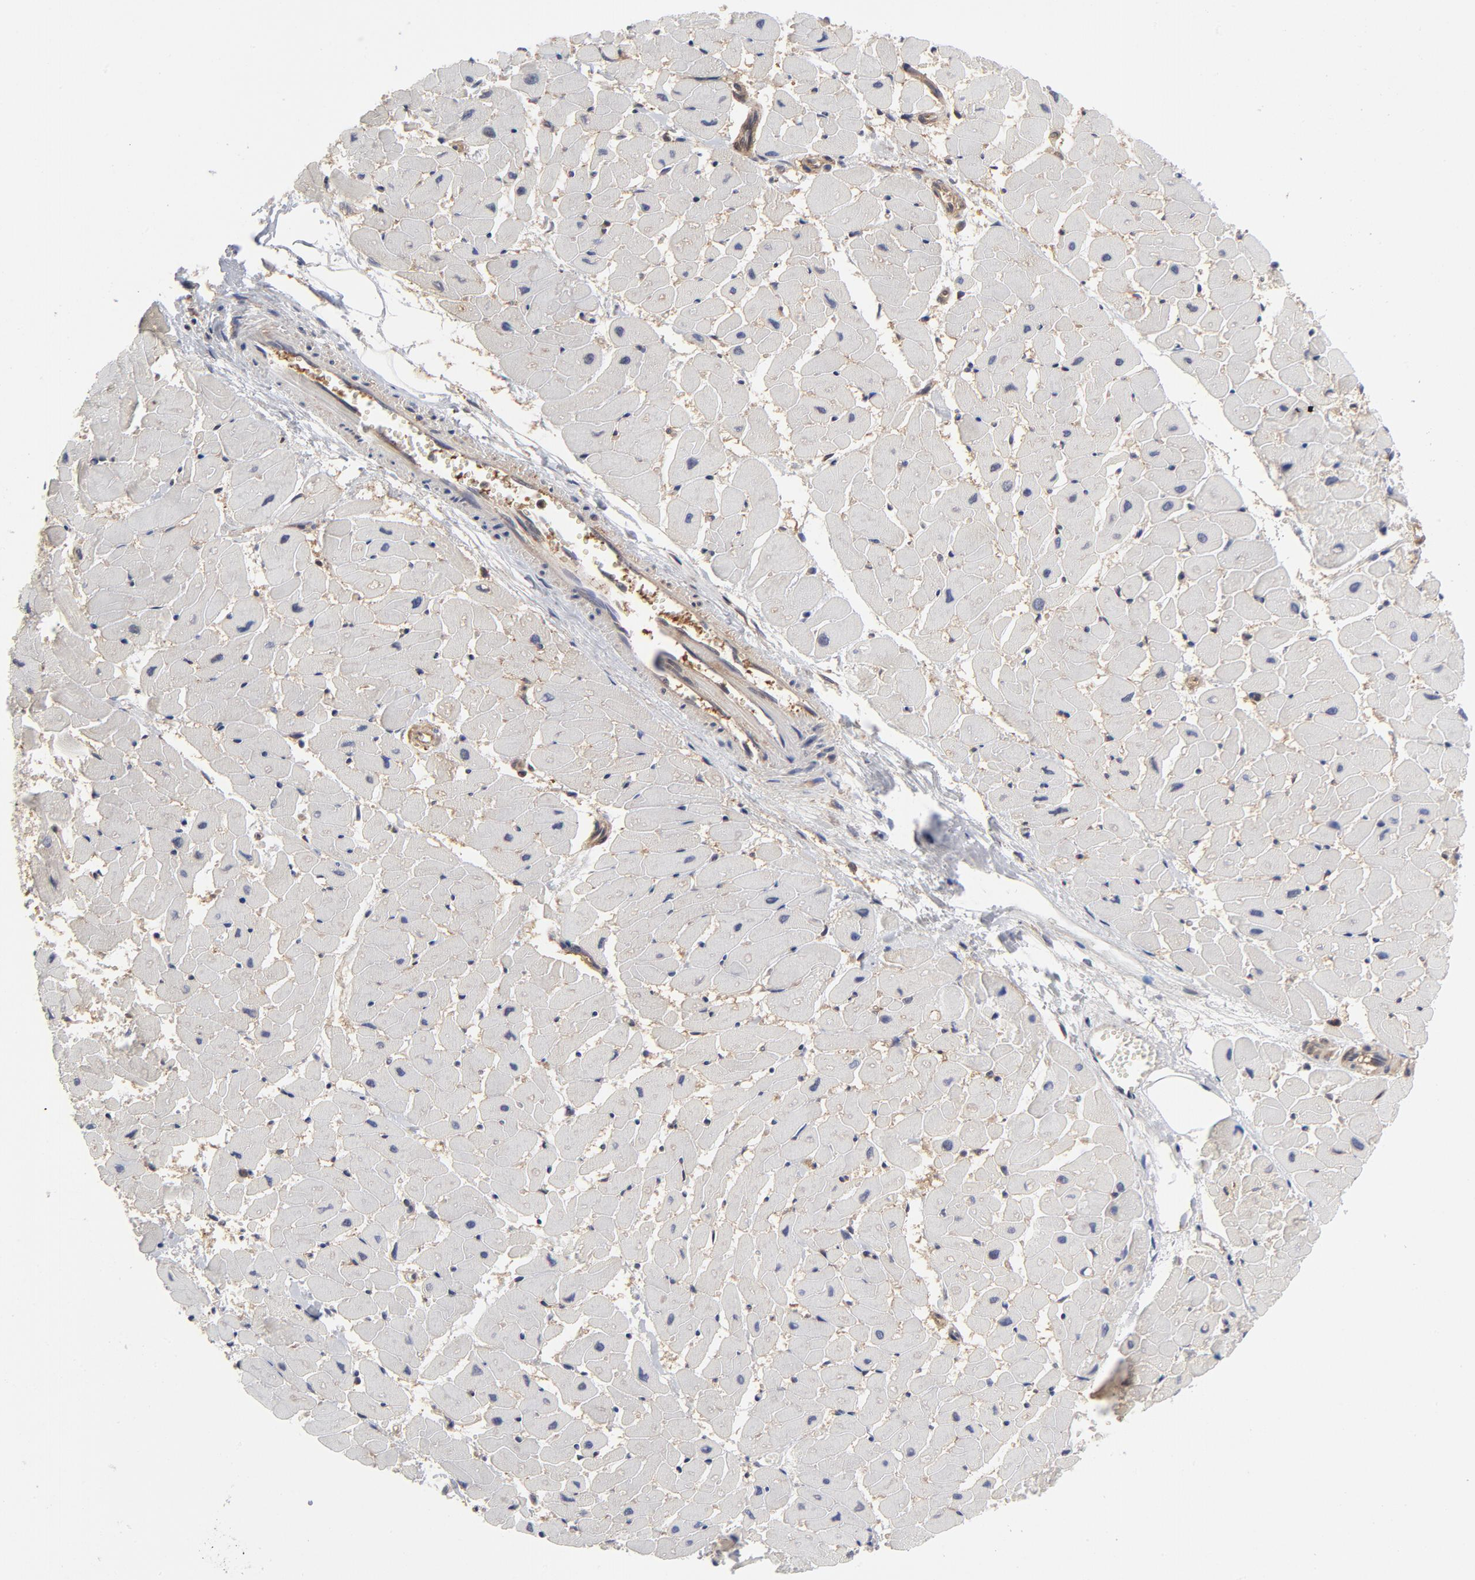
{"staining": {"intensity": "negative", "quantity": "none", "location": "none"}, "tissue": "heart muscle", "cell_type": "Cardiomyocytes", "image_type": "normal", "snomed": [{"axis": "morphology", "description": "Normal tissue, NOS"}, {"axis": "topography", "description": "Heart"}], "caption": "Benign heart muscle was stained to show a protein in brown. There is no significant staining in cardiomyocytes. (IHC, brightfield microscopy, high magnification).", "gene": "ASMTL", "patient": {"sex": "female", "age": 19}}